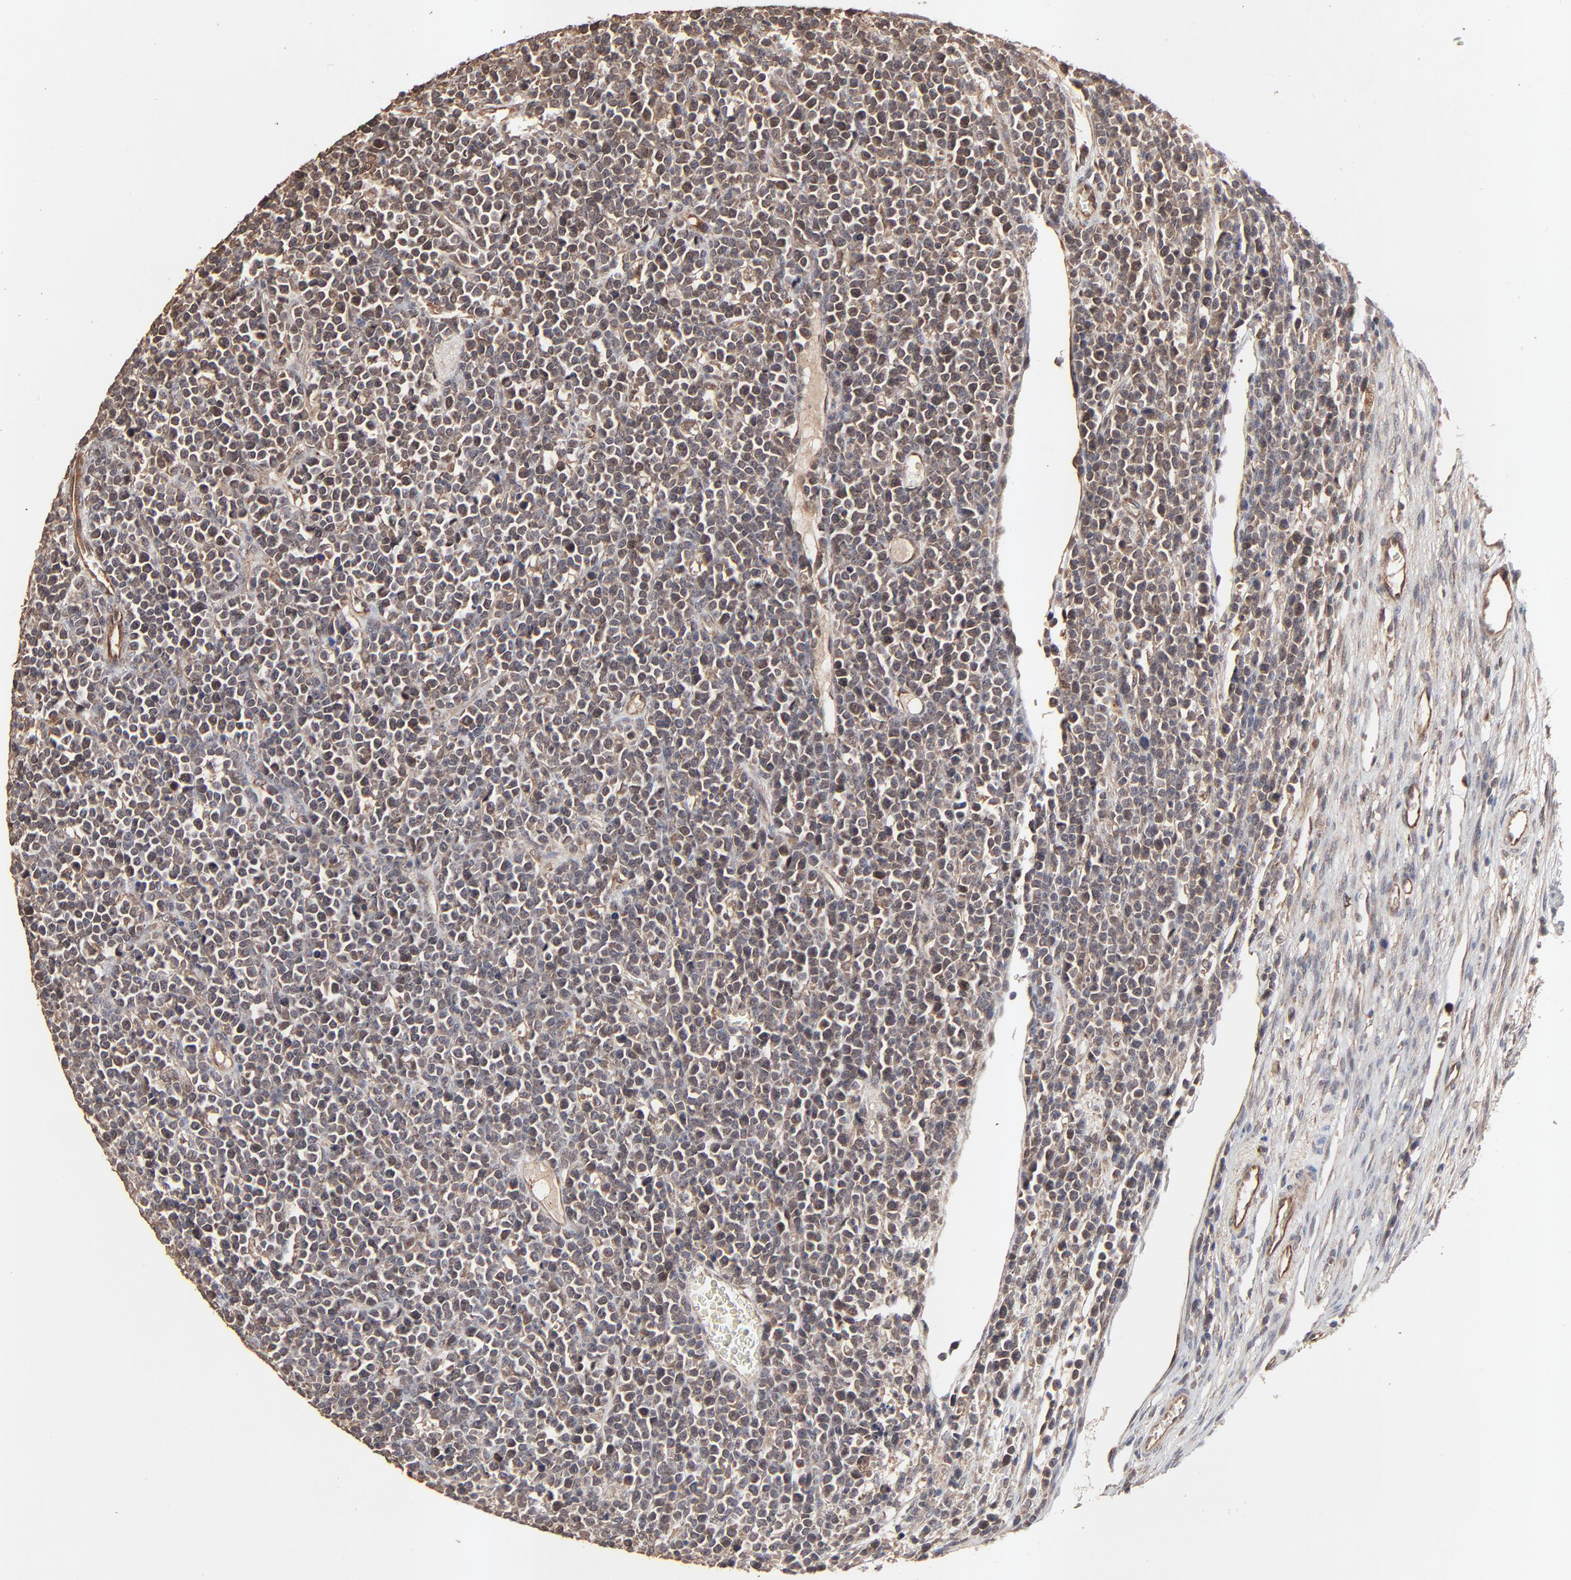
{"staining": {"intensity": "moderate", "quantity": "25%-75%", "location": "cytoplasmic/membranous,nuclear"}, "tissue": "lymphoma", "cell_type": "Tumor cells", "image_type": "cancer", "snomed": [{"axis": "morphology", "description": "Malignant lymphoma, non-Hodgkin's type, High grade"}, {"axis": "topography", "description": "Ovary"}], "caption": "Immunohistochemical staining of human high-grade malignant lymphoma, non-Hodgkin's type demonstrates medium levels of moderate cytoplasmic/membranous and nuclear positivity in about 25%-75% of tumor cells.", "gene": "FAM227A", "patient": {"sex": "female", "age": 56}}